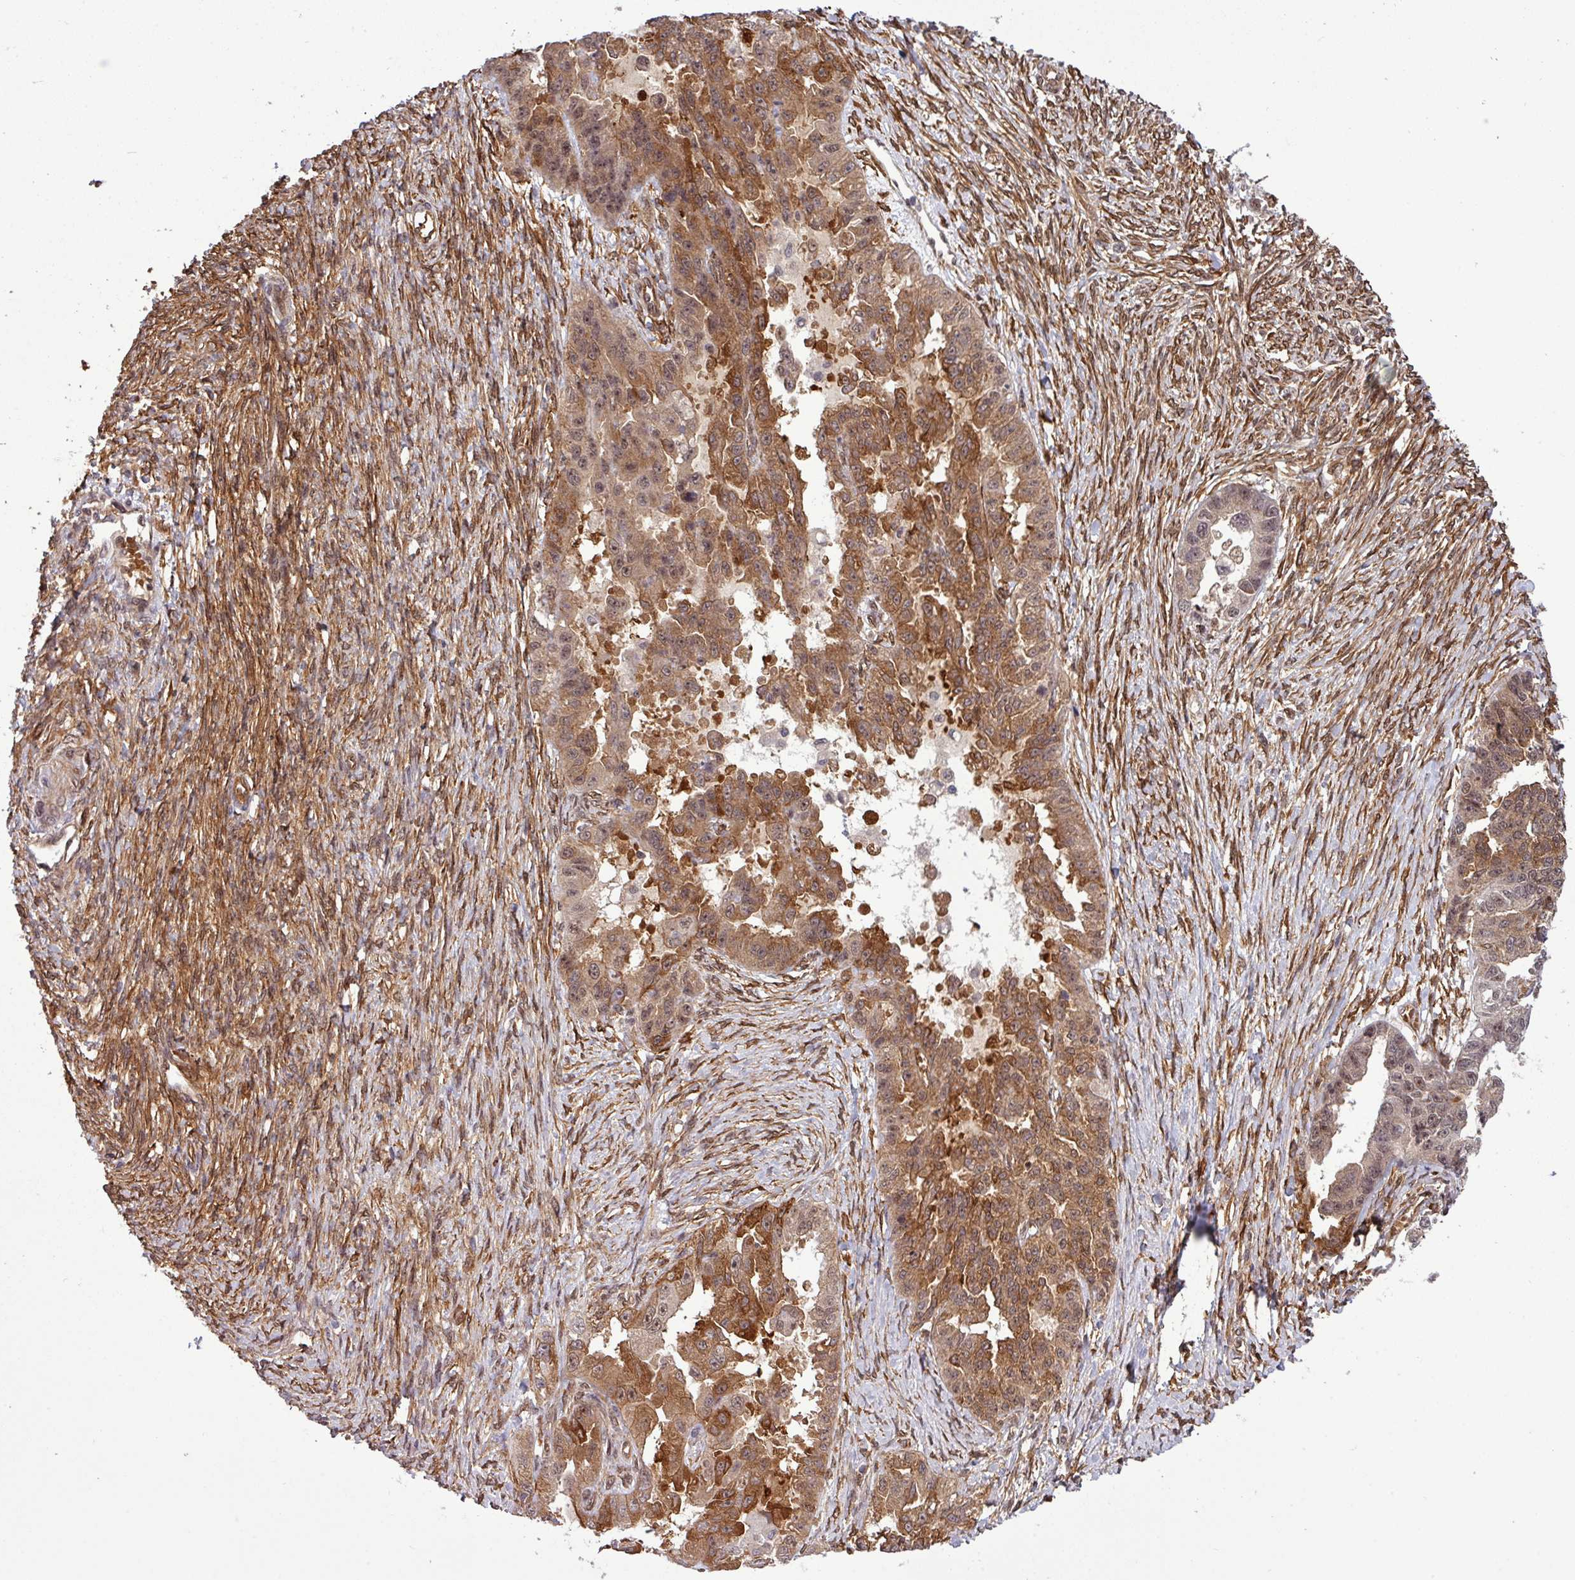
{"staining": {"intensity": "moderate", "quantity": ">75%", "location": "cytoplasmic/membranous,nuclear"}, "tissue": "ovarian cancer", "cell_type": "Tumor cells", "image_type": "cancer", "snomed": [{"axis": "morphology", "description": "Cystadenocarcinoma, serous, NOS"}, {"axis": "topography", "description": "Ovary"}], "caption": "A brown stain labels moderate cytoplasmic/membranous and nuclear positivity of a protein in human ovarian cancer tumor cells.", "gene": "C7orf50", "patient": {"sex": "female", "age": 58}}